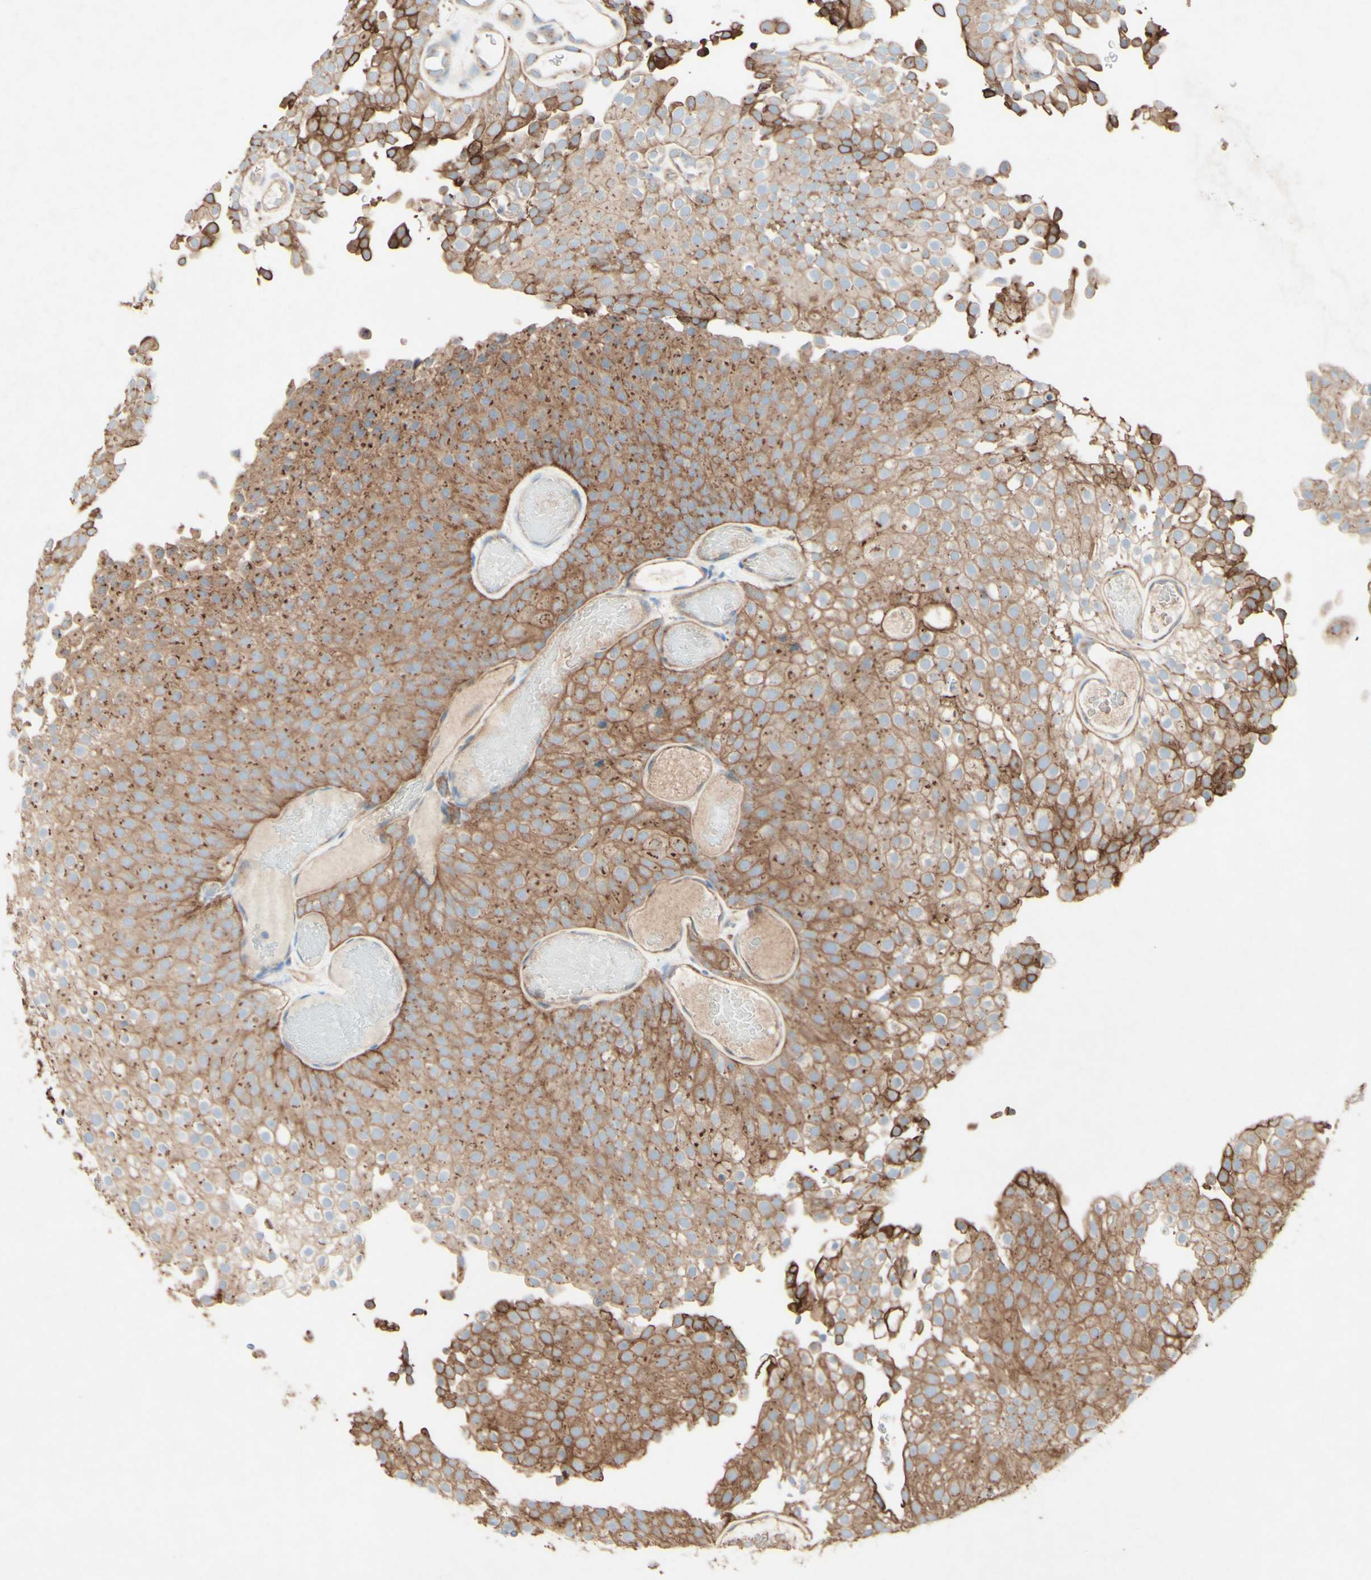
{"staining": {"intensity": "moderate", "quantity": ">75%", "location": "cytoplasmic/membranous"}, "tissue": "urothelial cancer", "cell_type": "Tumor cells", "image_type": "cancer", "snomed": [{"axis": "morphology", "description": "Urothelial carcinoma, Low grade"}, {"axis": "topography", "description": "Urinary bladder"}], "caption": "High-power microscopy captured an immunohistochemistry (IHC) photomicrograph of urothelial cancer, revealing moderate cytoplasmic/membranous expression in approximately >75% of tumor cells.", "gene": "MTM1", "patient": {"sex": "male", "age": 78}}